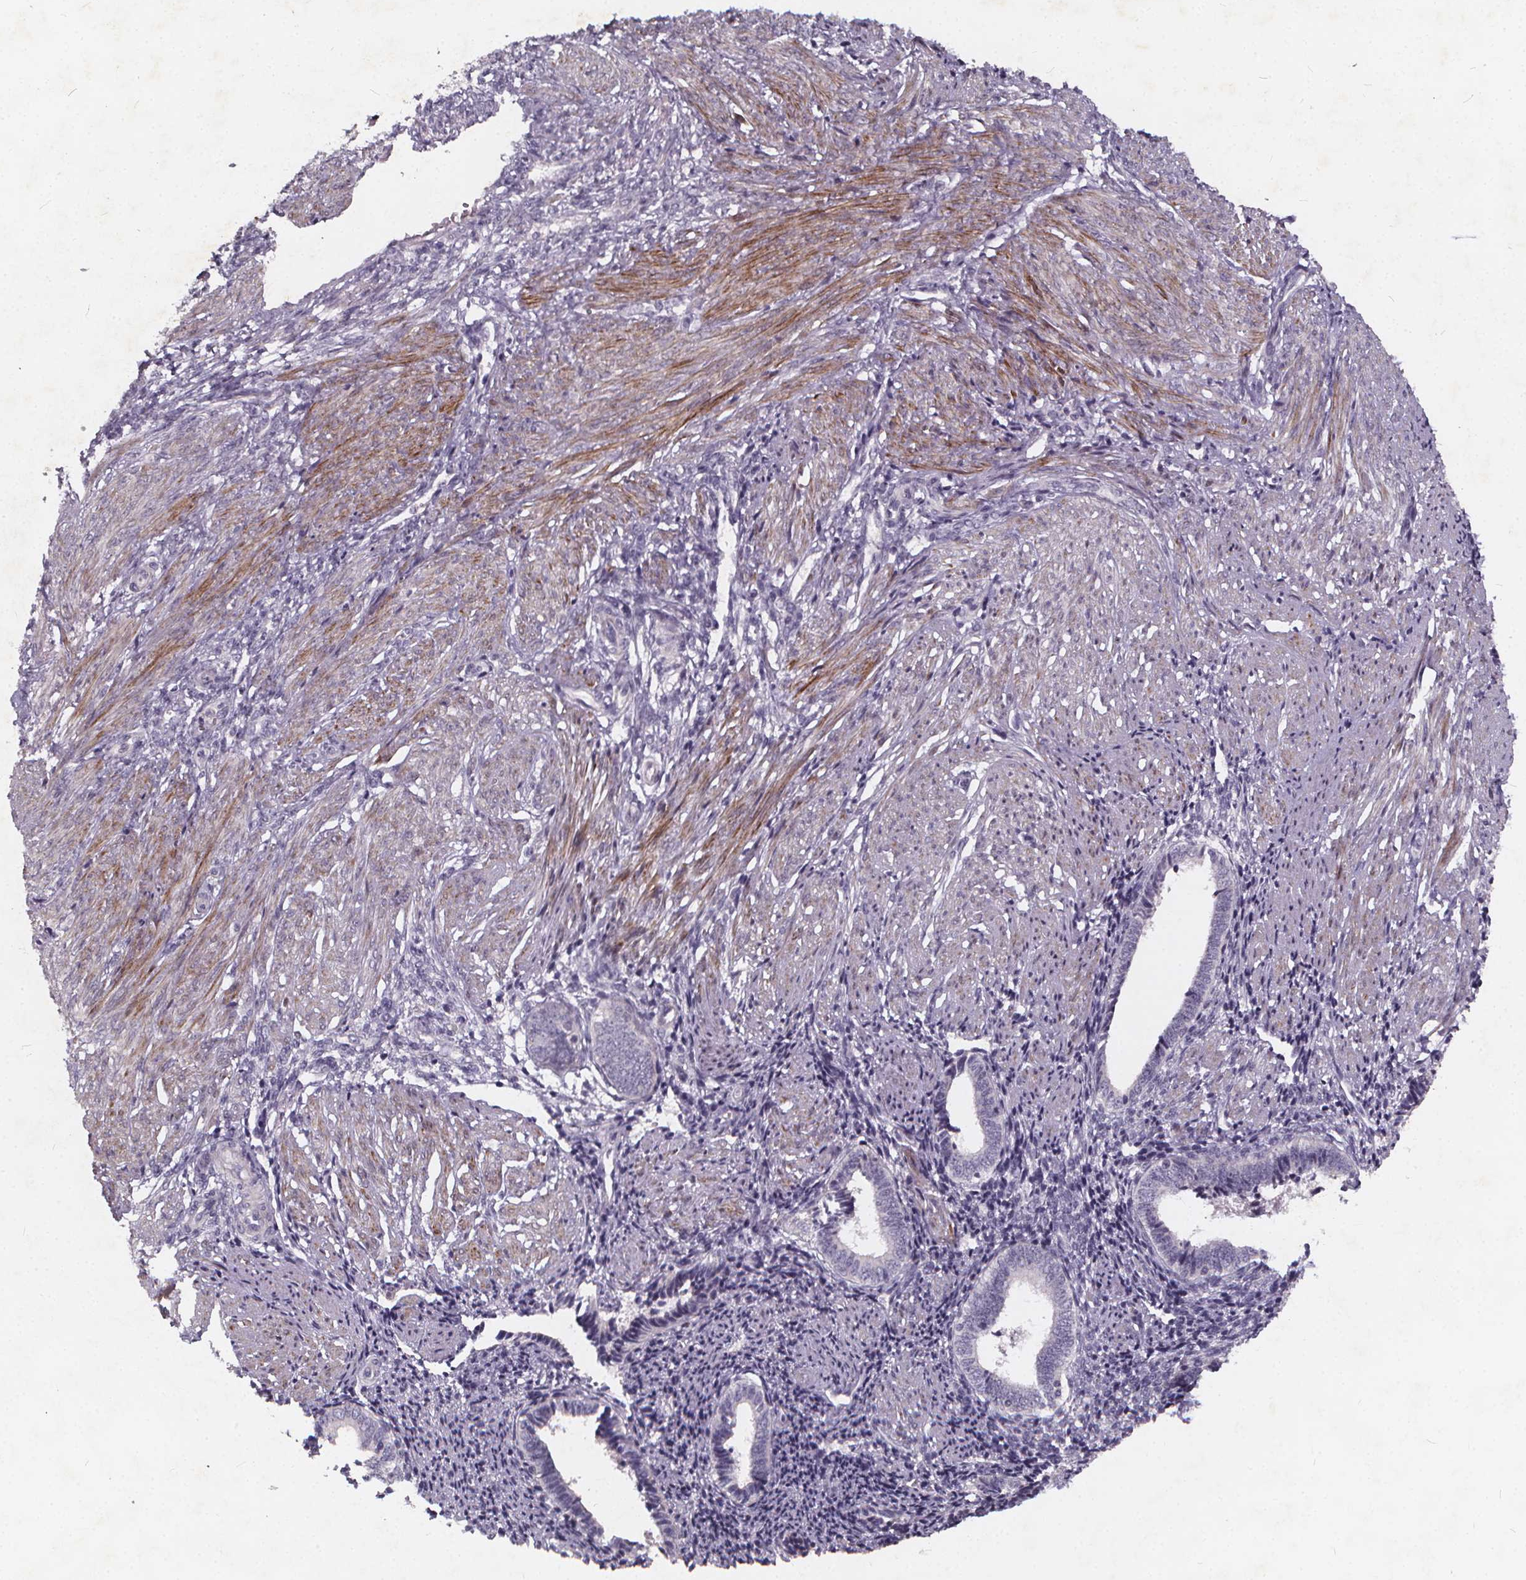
{"staining": {"intensity": "negative", "quantity": "none", "location": "none"}, "tissue": "endometrium", "cell_type": "Cells in endometrial stroma", "image_type": "normal", "snomed": [{"axis": "morphology", "description": "Normal tissue, NOS"}, {"axis": "topography", "description": "Endometrium"}], "caption": "This is a image of IHC staining of unremarkable endometrium, which shows no positivity in cells in endometrial stroma. Nuclei are stained in blue.", "gene": "TSPAN14", "patient": {"sex": "female", "age": 42}}